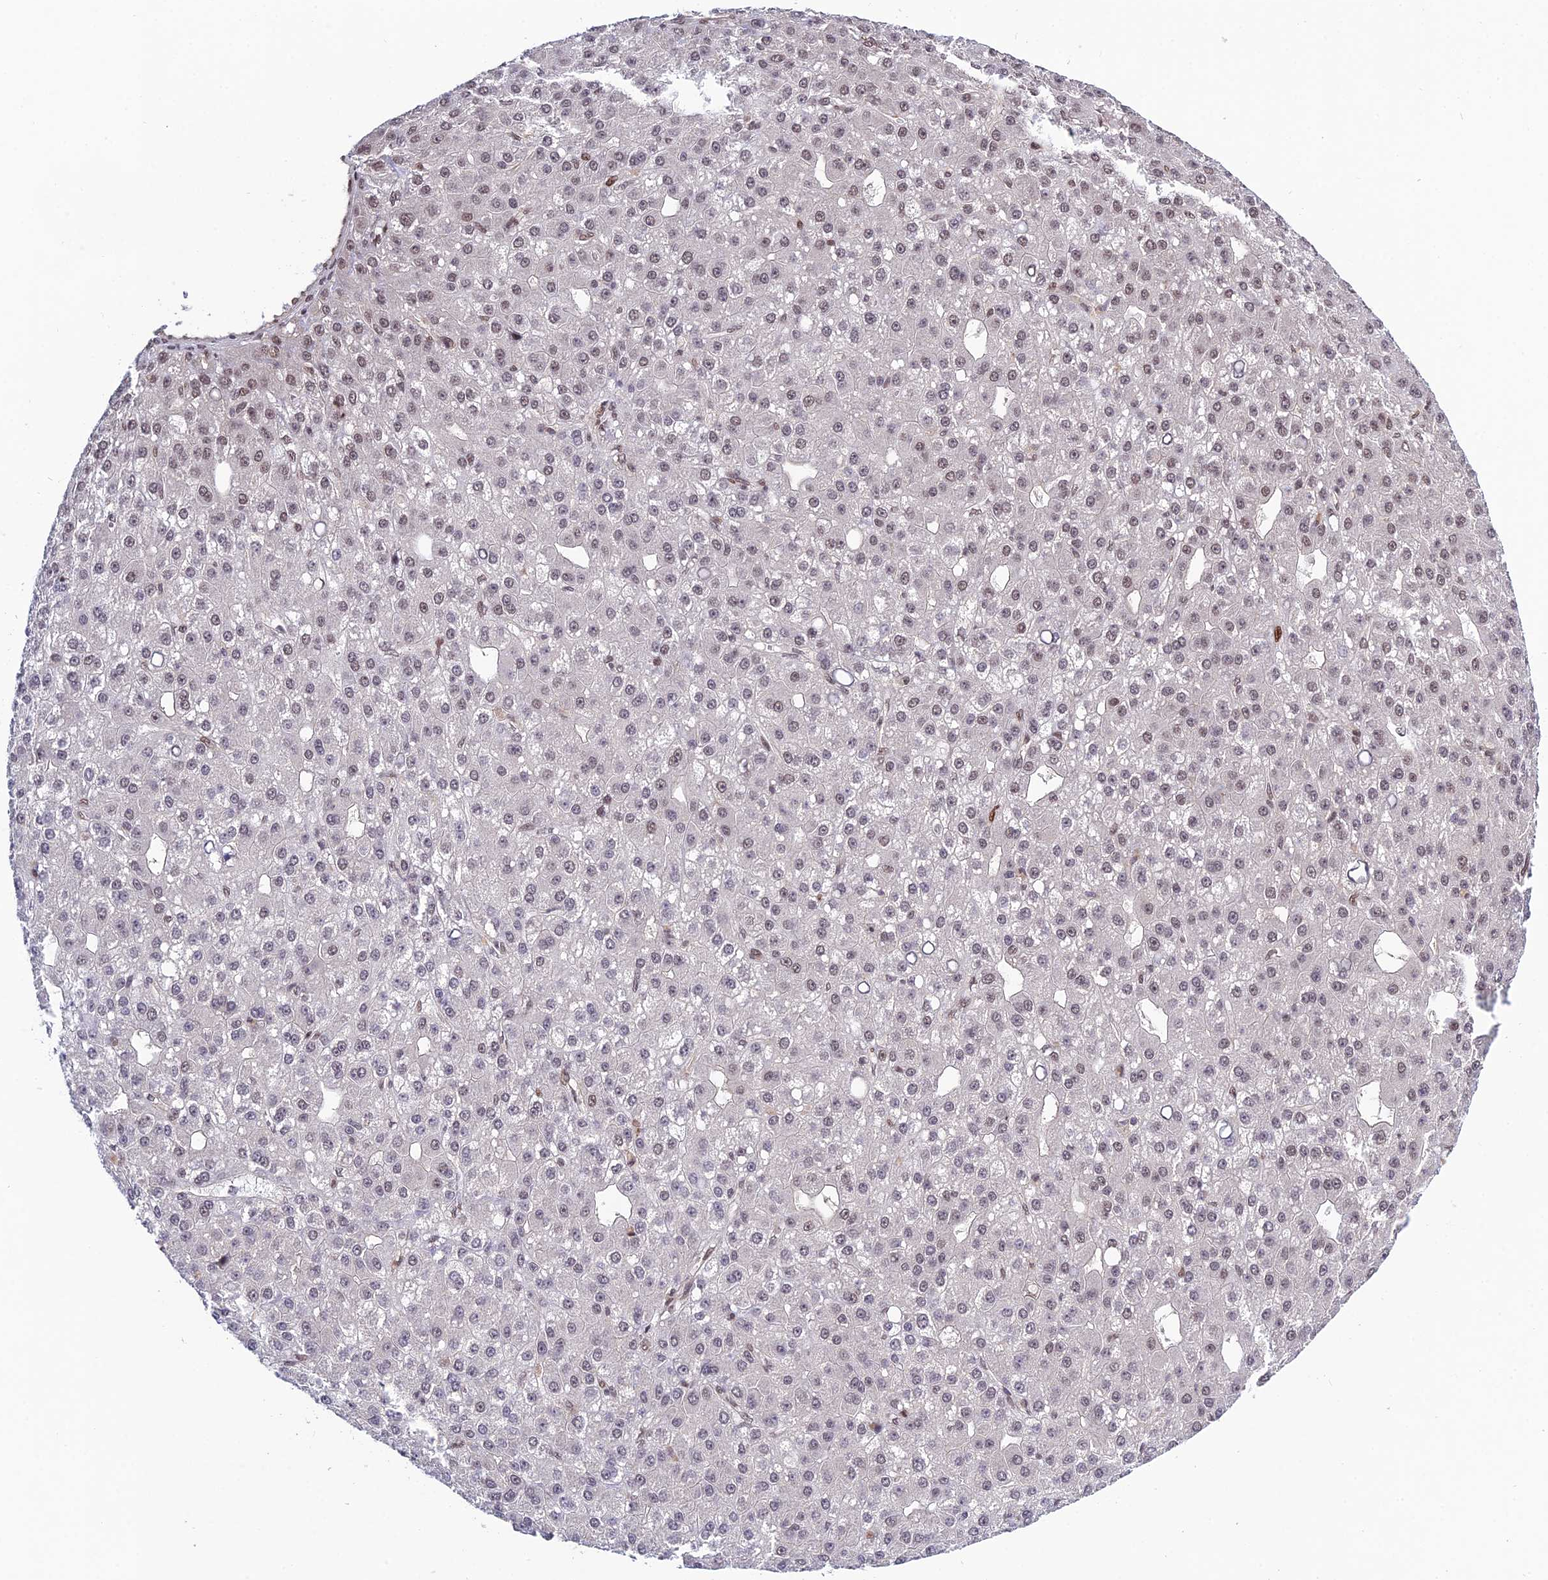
{"staining": {"intensity": "weak", "quantity": "<25%", "location": "nuclear"}, "tissue": "liver cancer", "cell_type": "Tumor cells", "image_type": "cancer", "snomed": [{"axis": "morphology", "description": "Carcinoma, Hepatocellular, NOS"}, {"axis": "topography", "description": "Liver"}], "caption": "Tumor cells show no significant positivity in hepatocellular carcinoma (liver). (DAB (3,3'-diaminobenzidine) immunohistochemistry with hematoxylin counter stain).", "gene": "SYT15", "patient": {"sex": "male", "age": 67}}